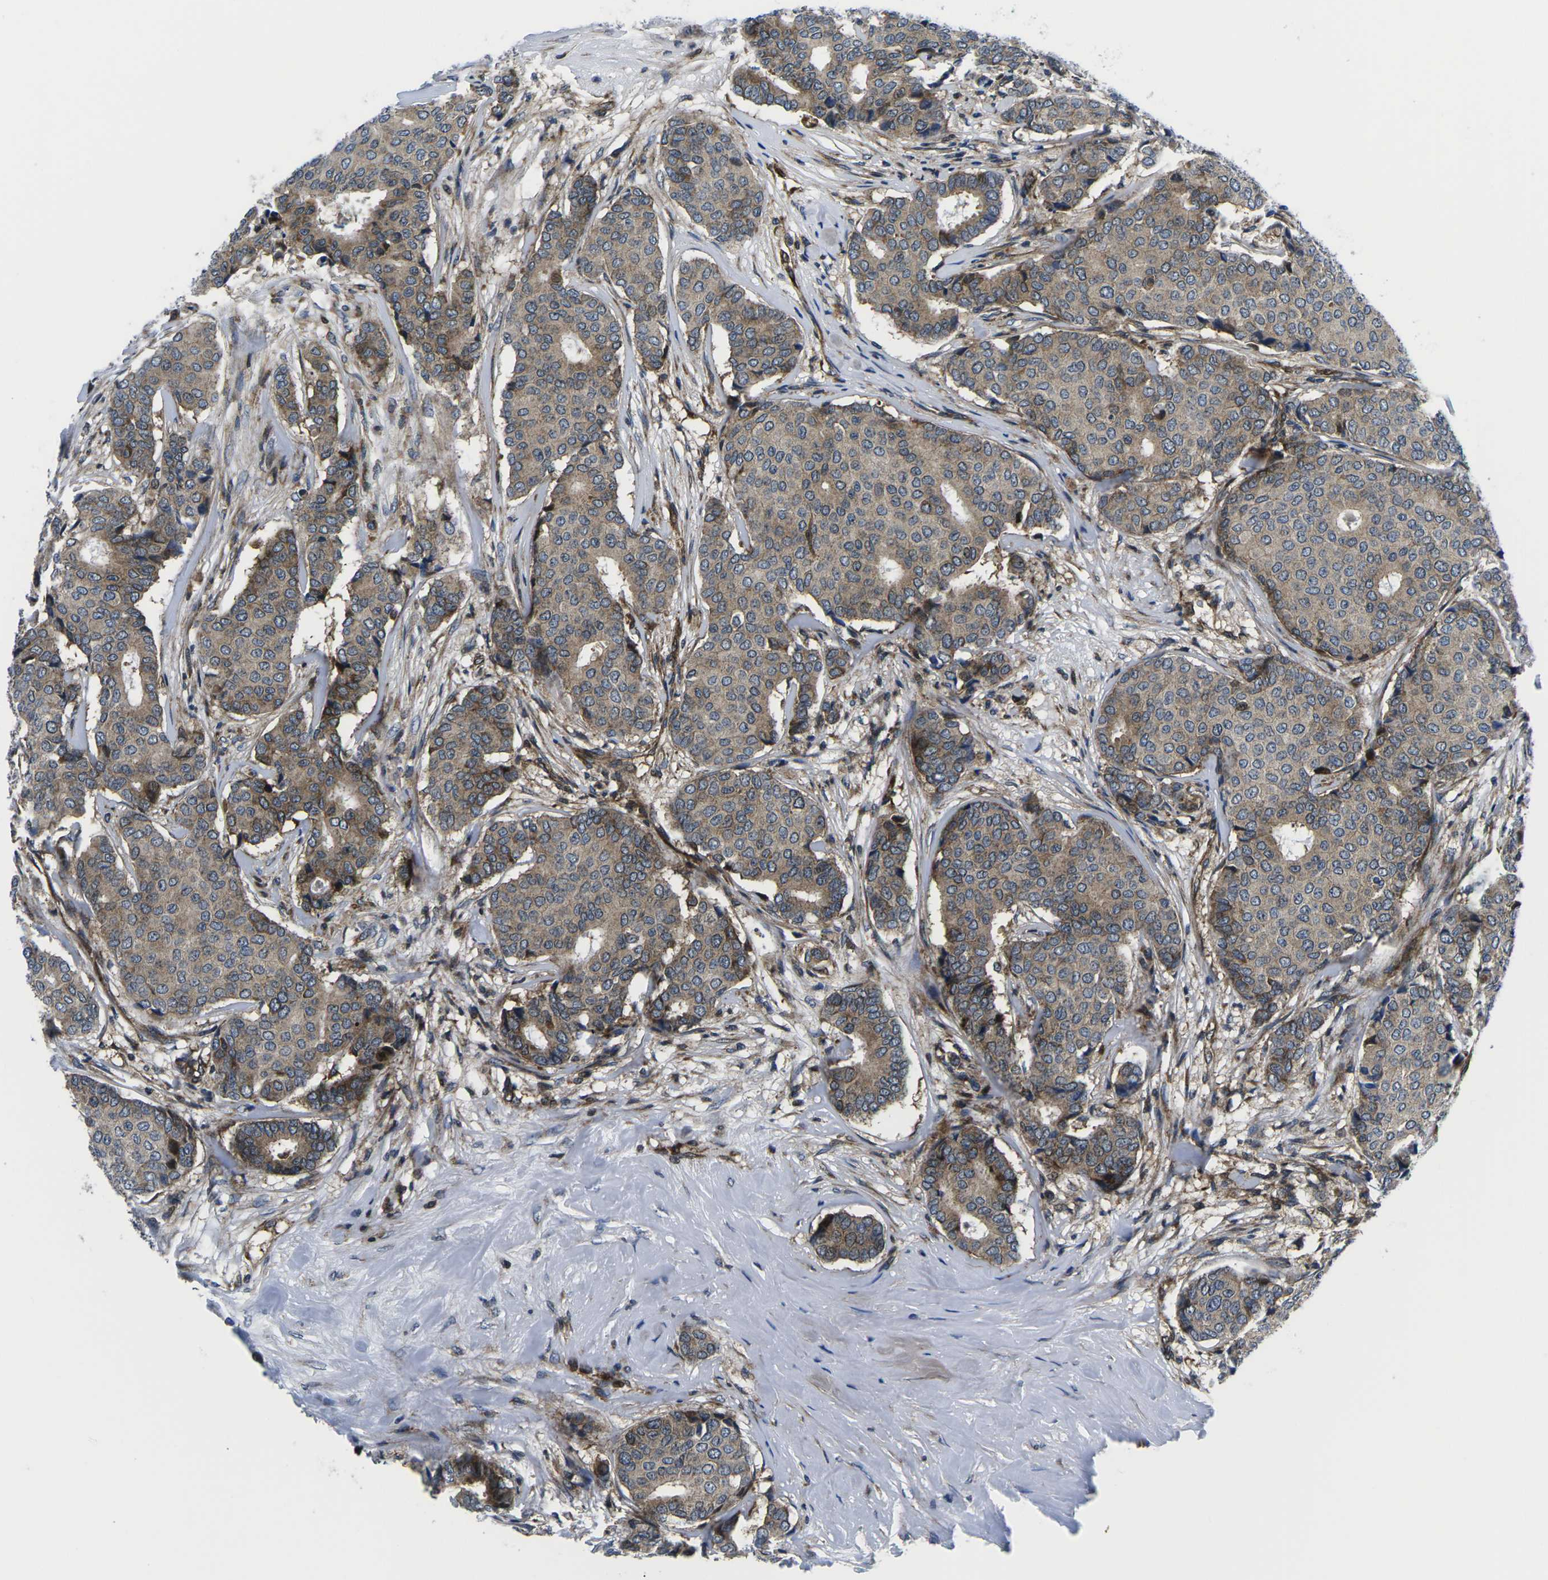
{"staining": {"intensity": "weak", "quantity": ">75%", "location": "cytoplasmic/membranous"}, "tissue": "breast cancer", "cell_type": "Tumor cells", "image_type": "cancer", "snomed": [{"axis": "morphology", "description": "Duct carcinoma"}, {"axis": "topography", "description": "Breast"}], "caption": "Protein analysis of breast intraductal carcinoma tissue demonstrates weak cytoplasmic/membranous staining in approximately >75% of tumor cells.", "gene": "EIF4E", "patient": {"sex": "female", "age": 75}}